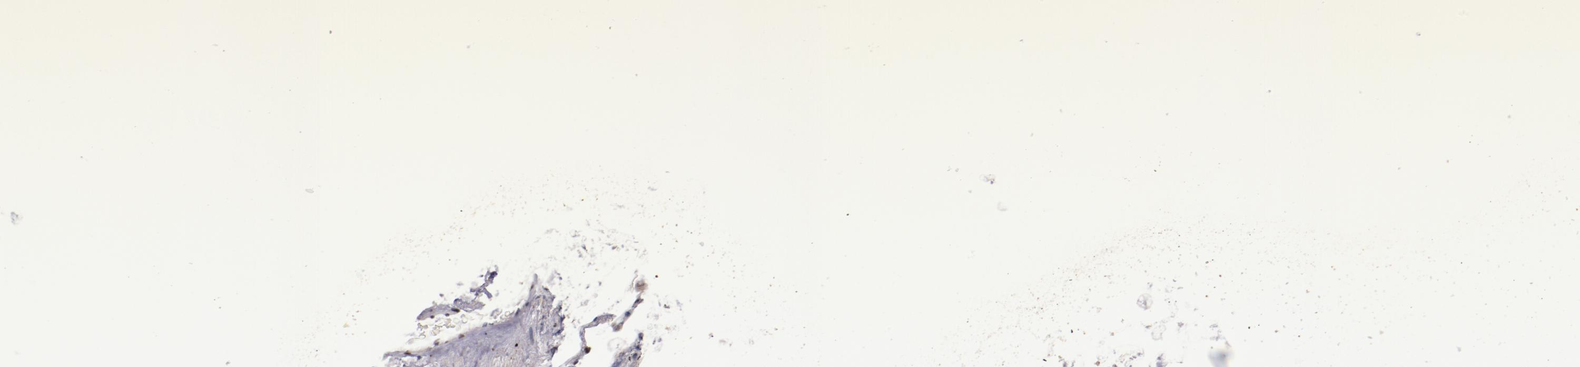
{"staining": {"intensity": "negative", "quantity": "none", "location": "none"}, "tissue": "lung", "cell_type": "Alveolar cells", "image_type": "normal", "snomed": [{"axis": "morphology", "description": "Normal tissue, NOS"}, {"axis": "morphology", "description": "Inflammation, NOS"}, {"axis": "topography", "description": "Lung"}], "caption": "This is an immunohistochemistry photomicrograph of unremarkable lung. There is no positivity in alveolar cells.", "gene": "SRF", "patient": {"sex": "male", "age": 69}}